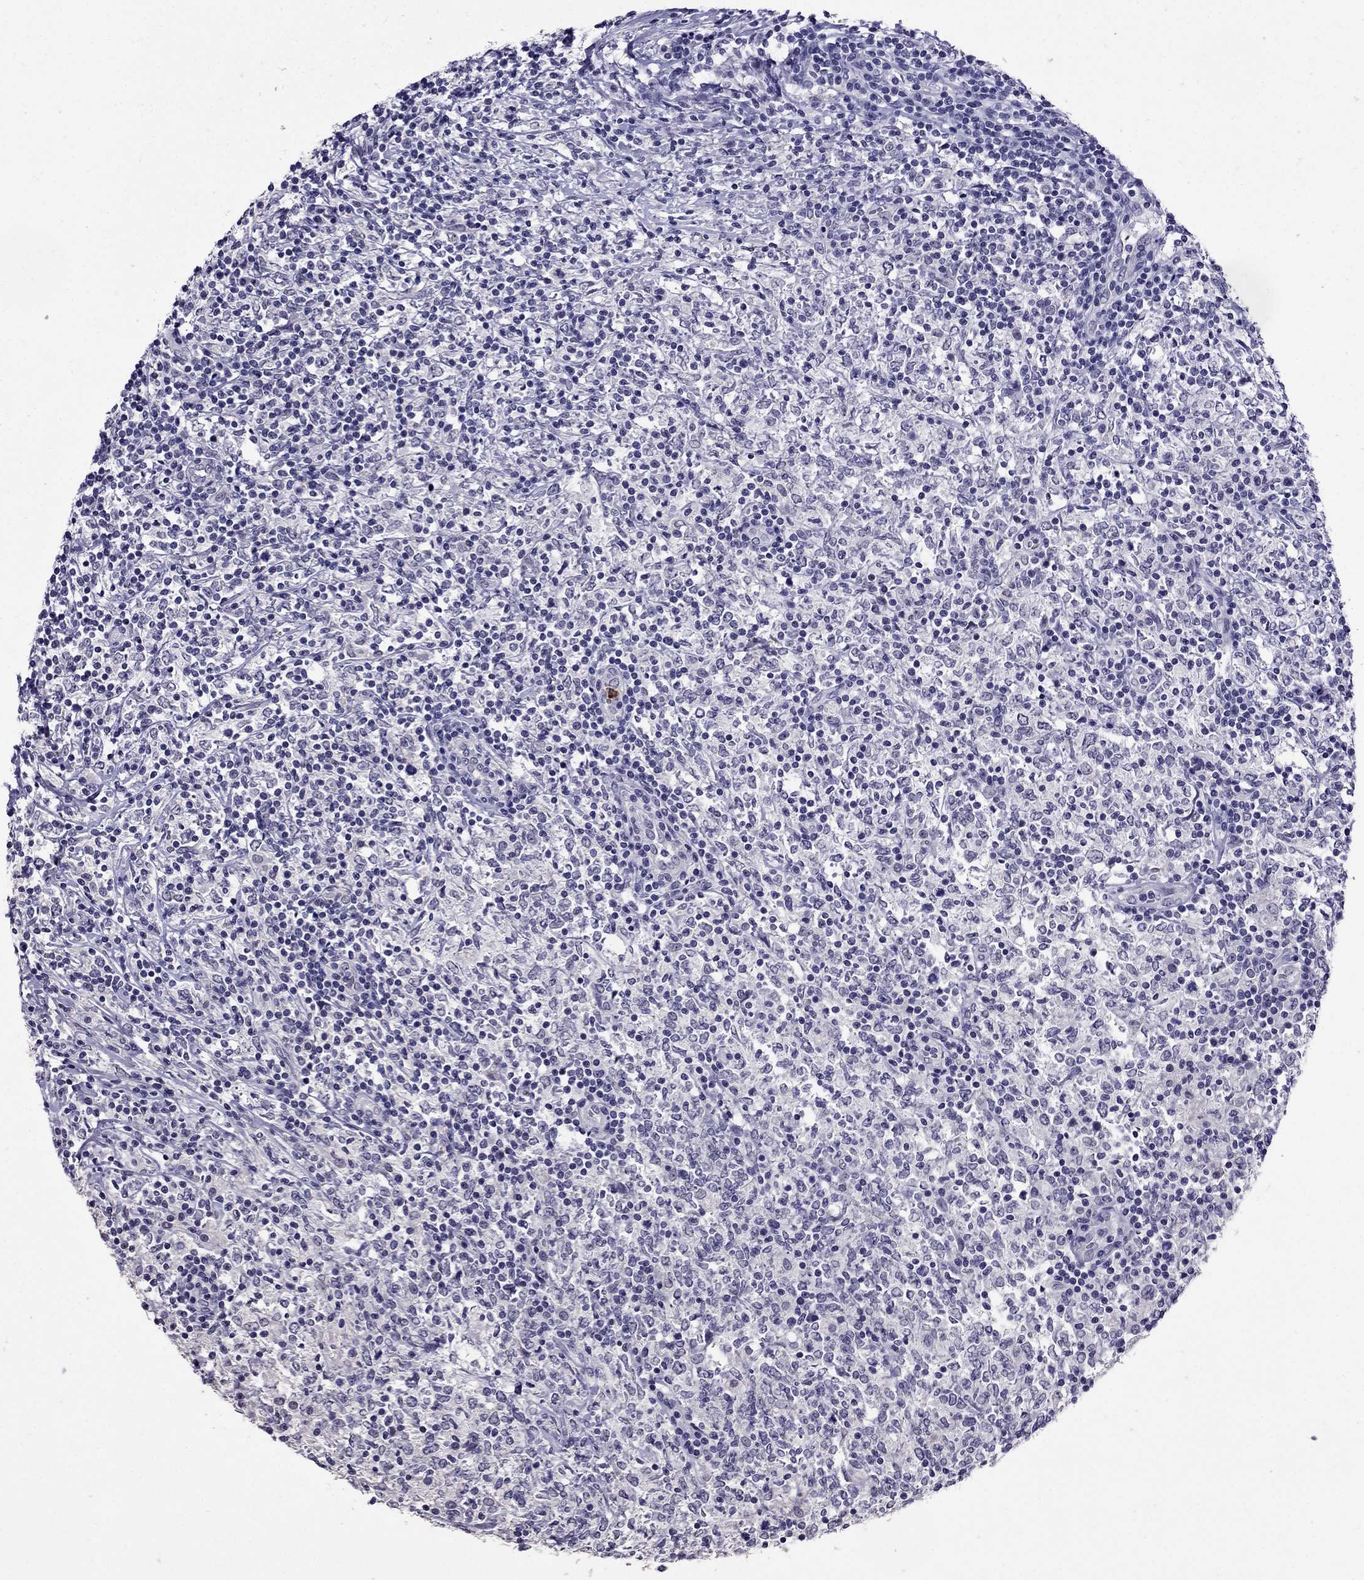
{"staining": {"intensity": "negative", "quantity": "none", "location": "none"}, "tissue": "lymphoma", "cell_type": "Tumor cells", "image_type": "cancer", "snomed": [{"axis": "morphology", "description": "Malignant lymphoma, non-Hodgkin's type, High grade"}, {"axis": "topography", "description": "Lymph node"}], "caption": "Immunohistochemistry image of neoplastic tissue: malignant lymphoma, non-Hodgkin's type (high-grade) stained with DAB (3,3'-diaminobenzidine) demonstrates no significant protein expression in tumor cells. (Brightfield microscopy of DAB immunohistochemistry at high magnification).", "gene": "OLFM4", "patient": {"sex": "female", "age": 84}}